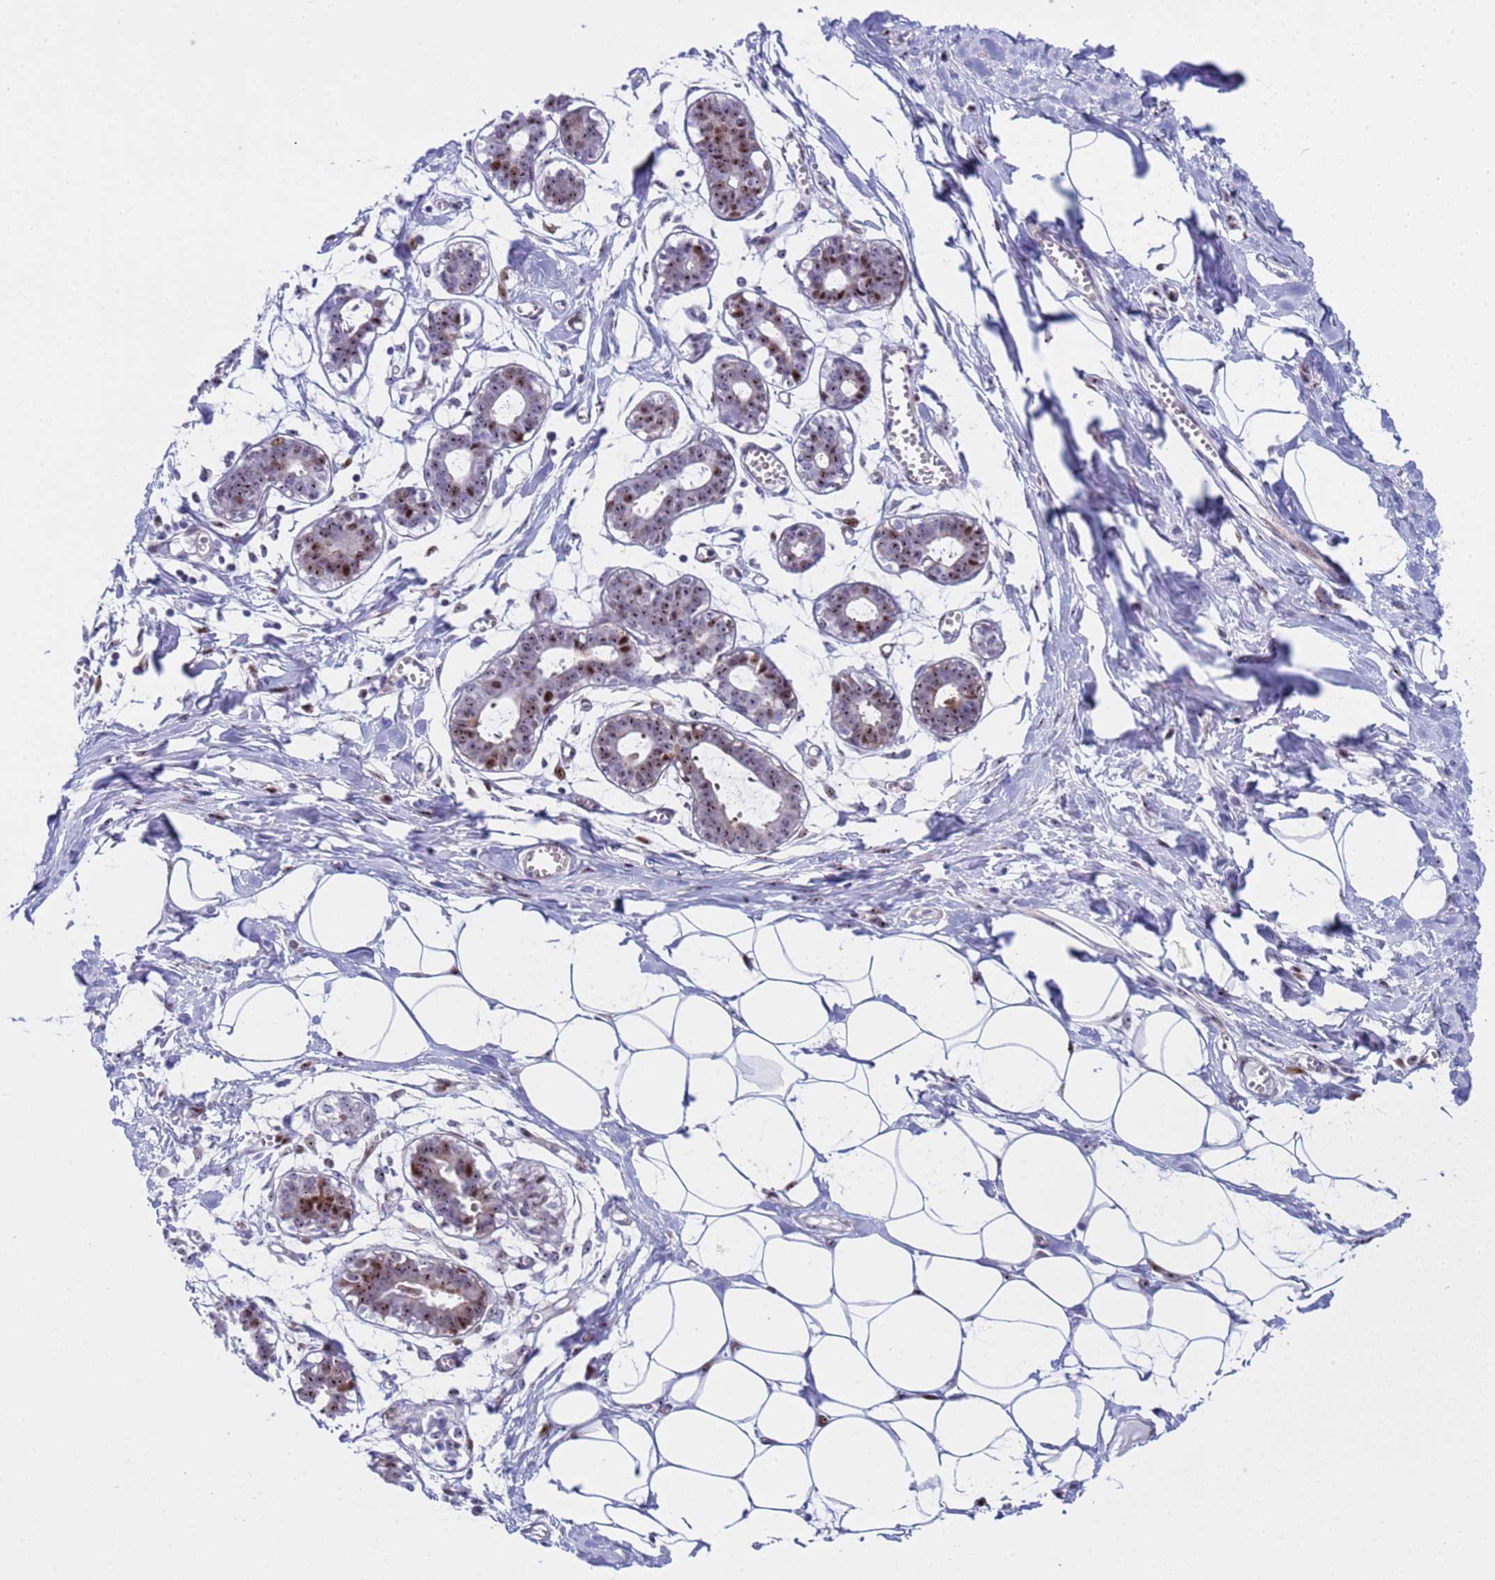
{"staining": {"intensity": "negative", "quantity": "none", "location": "none"}, "tissue": "breast", "cell_type": "Adipocytes", "image_type": "normal", "snomed": [{"axis": "morphology", "description": "Normal tissue, NOS"}, {"axis": "topography", "description": "Breast"}], "caption": "Immunohistochemical staining of unremarkable human breast shows no significant staining in adipocytes.", "gene": "POP5", "patient": {"sex": "female", "age": 27}}